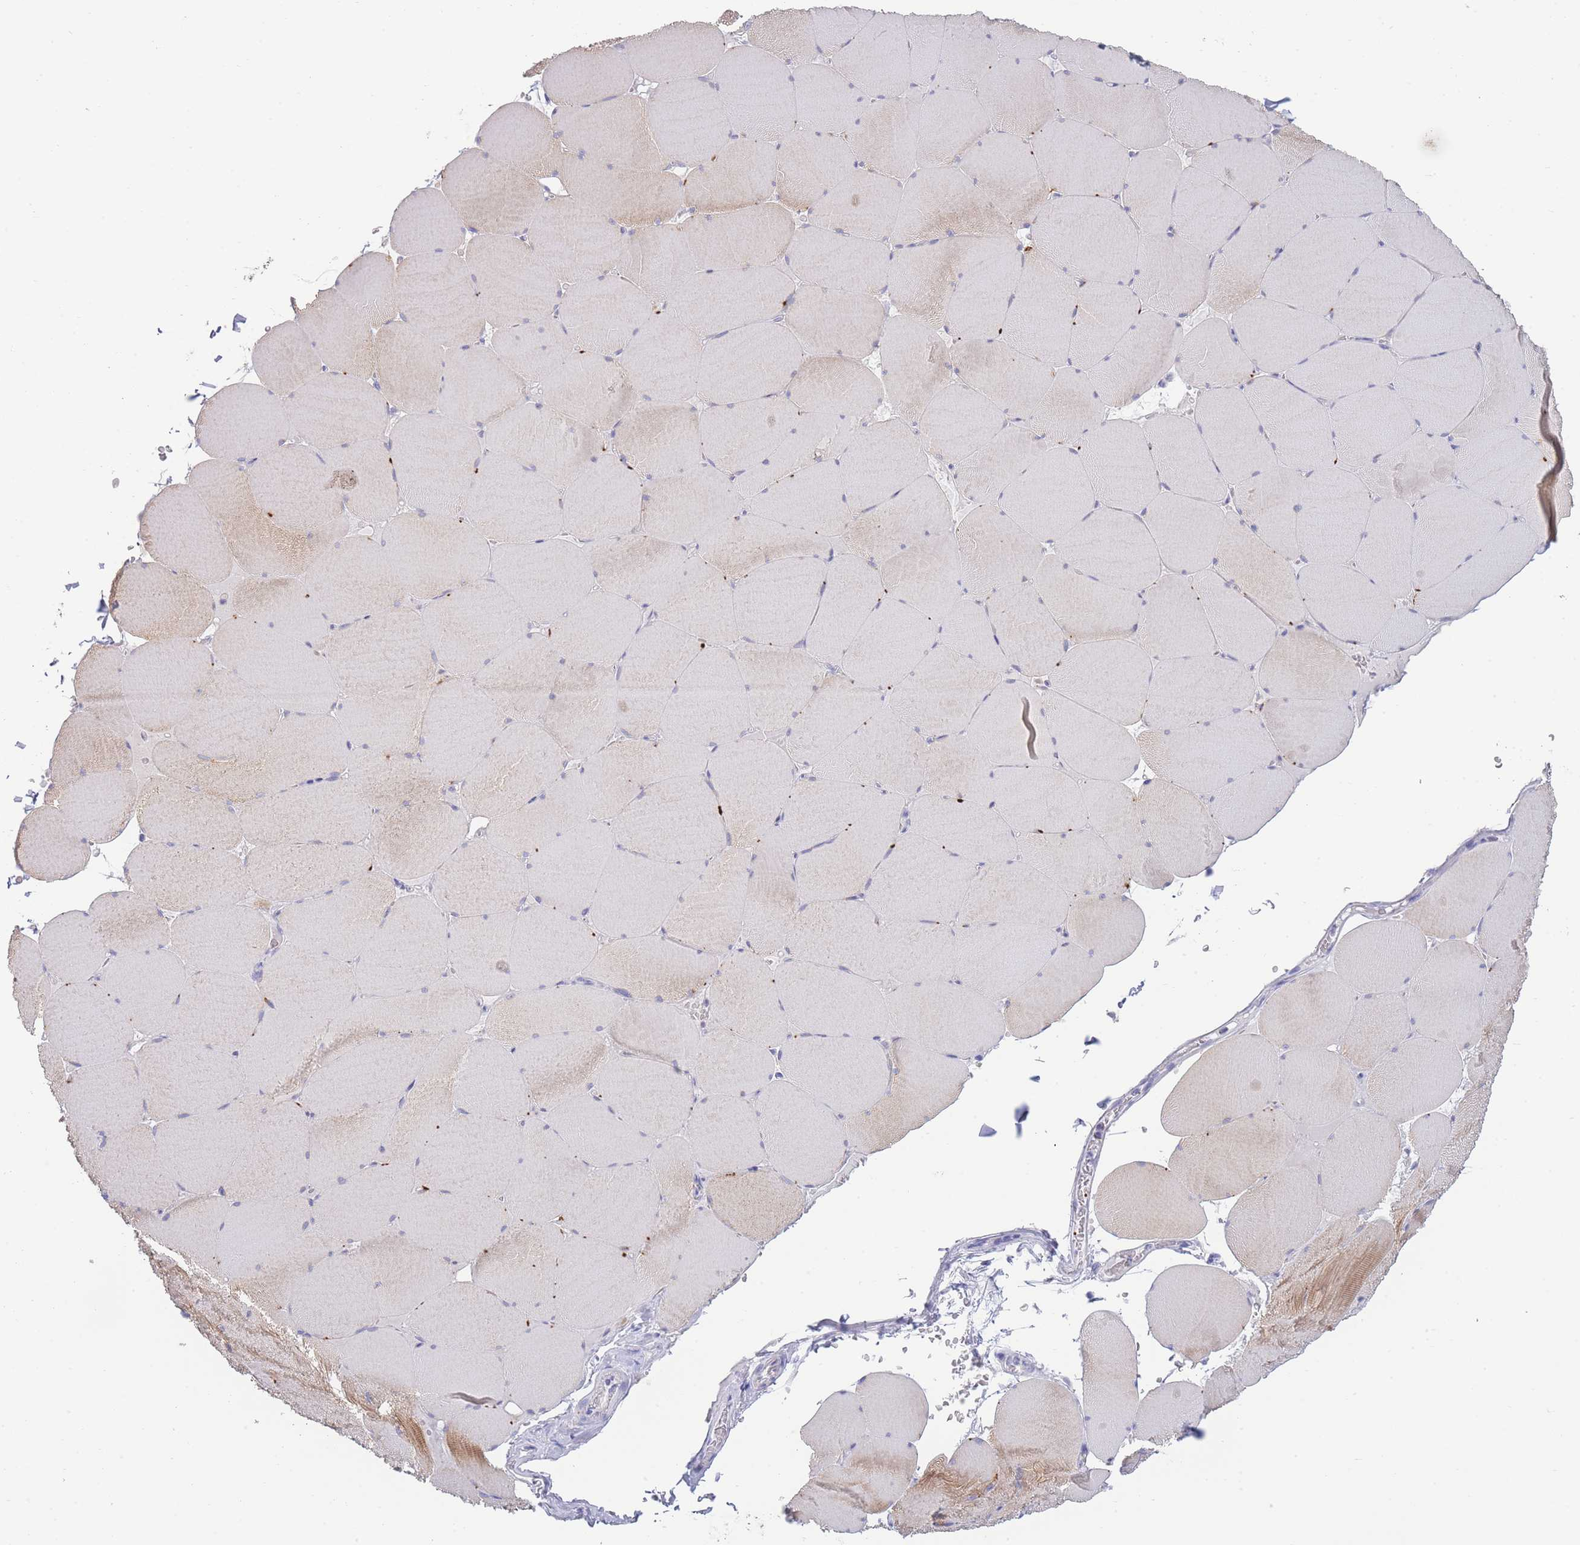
{"staining": {"intensity": "weak", "quantity": "25%-75%", "location": "cytoplasmic/membranous"}, "tissue": "skeletal muscle", "cell_type": "Myocytes", "image_type": "normal", "snomed": [{"axis": "morphology", "description": "Normal tissue, NOS"}, {"axis": "topography", "description": "Skeletal muscle"}, {"axis": "topography", "description": "Head-Neck"}], "caption": "Myocytes exhibit low levels of weak cytoplasmic/membranous staining in approximately 25%-75% of cells in normal human skeletal muscle.", "gene": "LRRC37A2", "patient": {"sex": "male", "age": 66}}